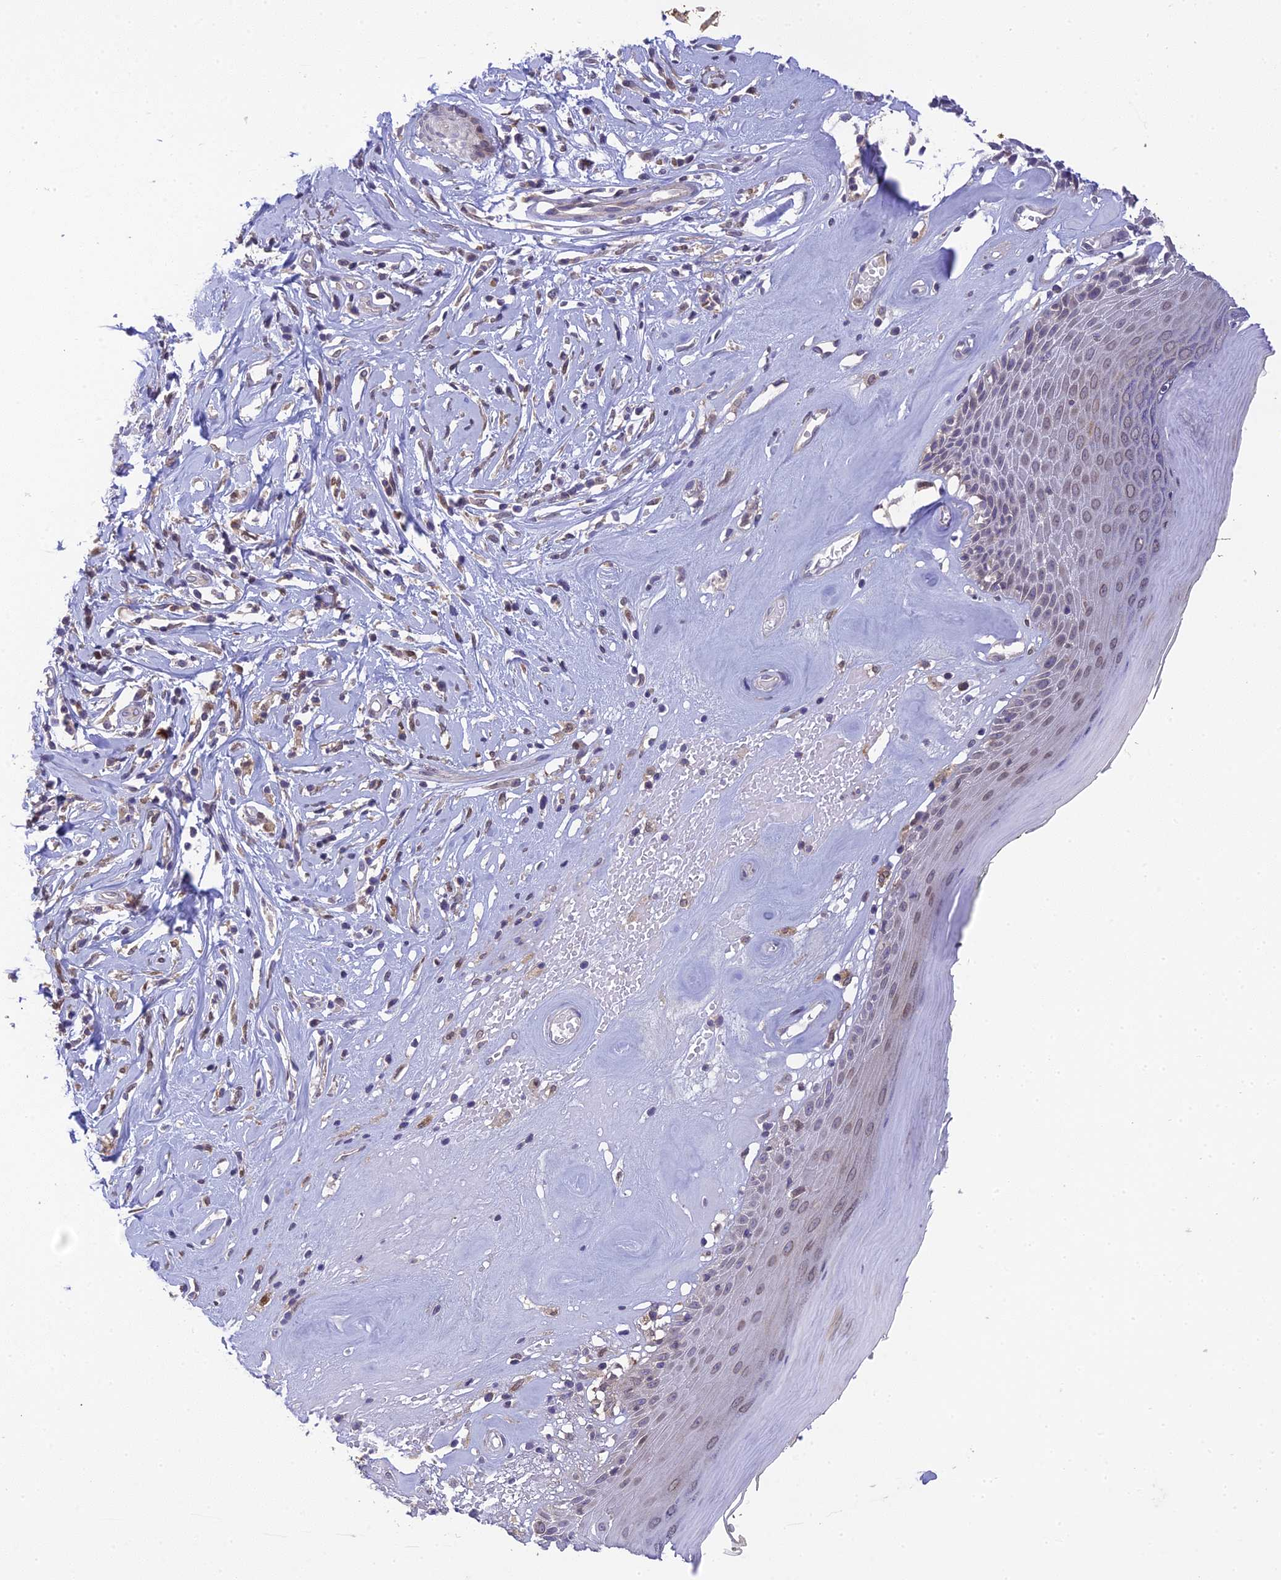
{"staining": {"intensity": "weak", "quantity": "<25%", "location": "cytoplasmic/membranous"}, "tissue": "skin", "cell_type": "Epidermal cells", "image_type": "normal", "snomed": [{"axis": "morphology", "description": "Normal tissue, NOS"}, {"axis": "morphology", "description": "Inflammation, NOS"}, {"axis": "topography", "description": "Vulva"}], "caption": "Immunohistochemical staining of benign human skin shows no significant positivity in epidermal cells.", "gene": "BMT2", "patient": {"sex": "female", "age": 84}}